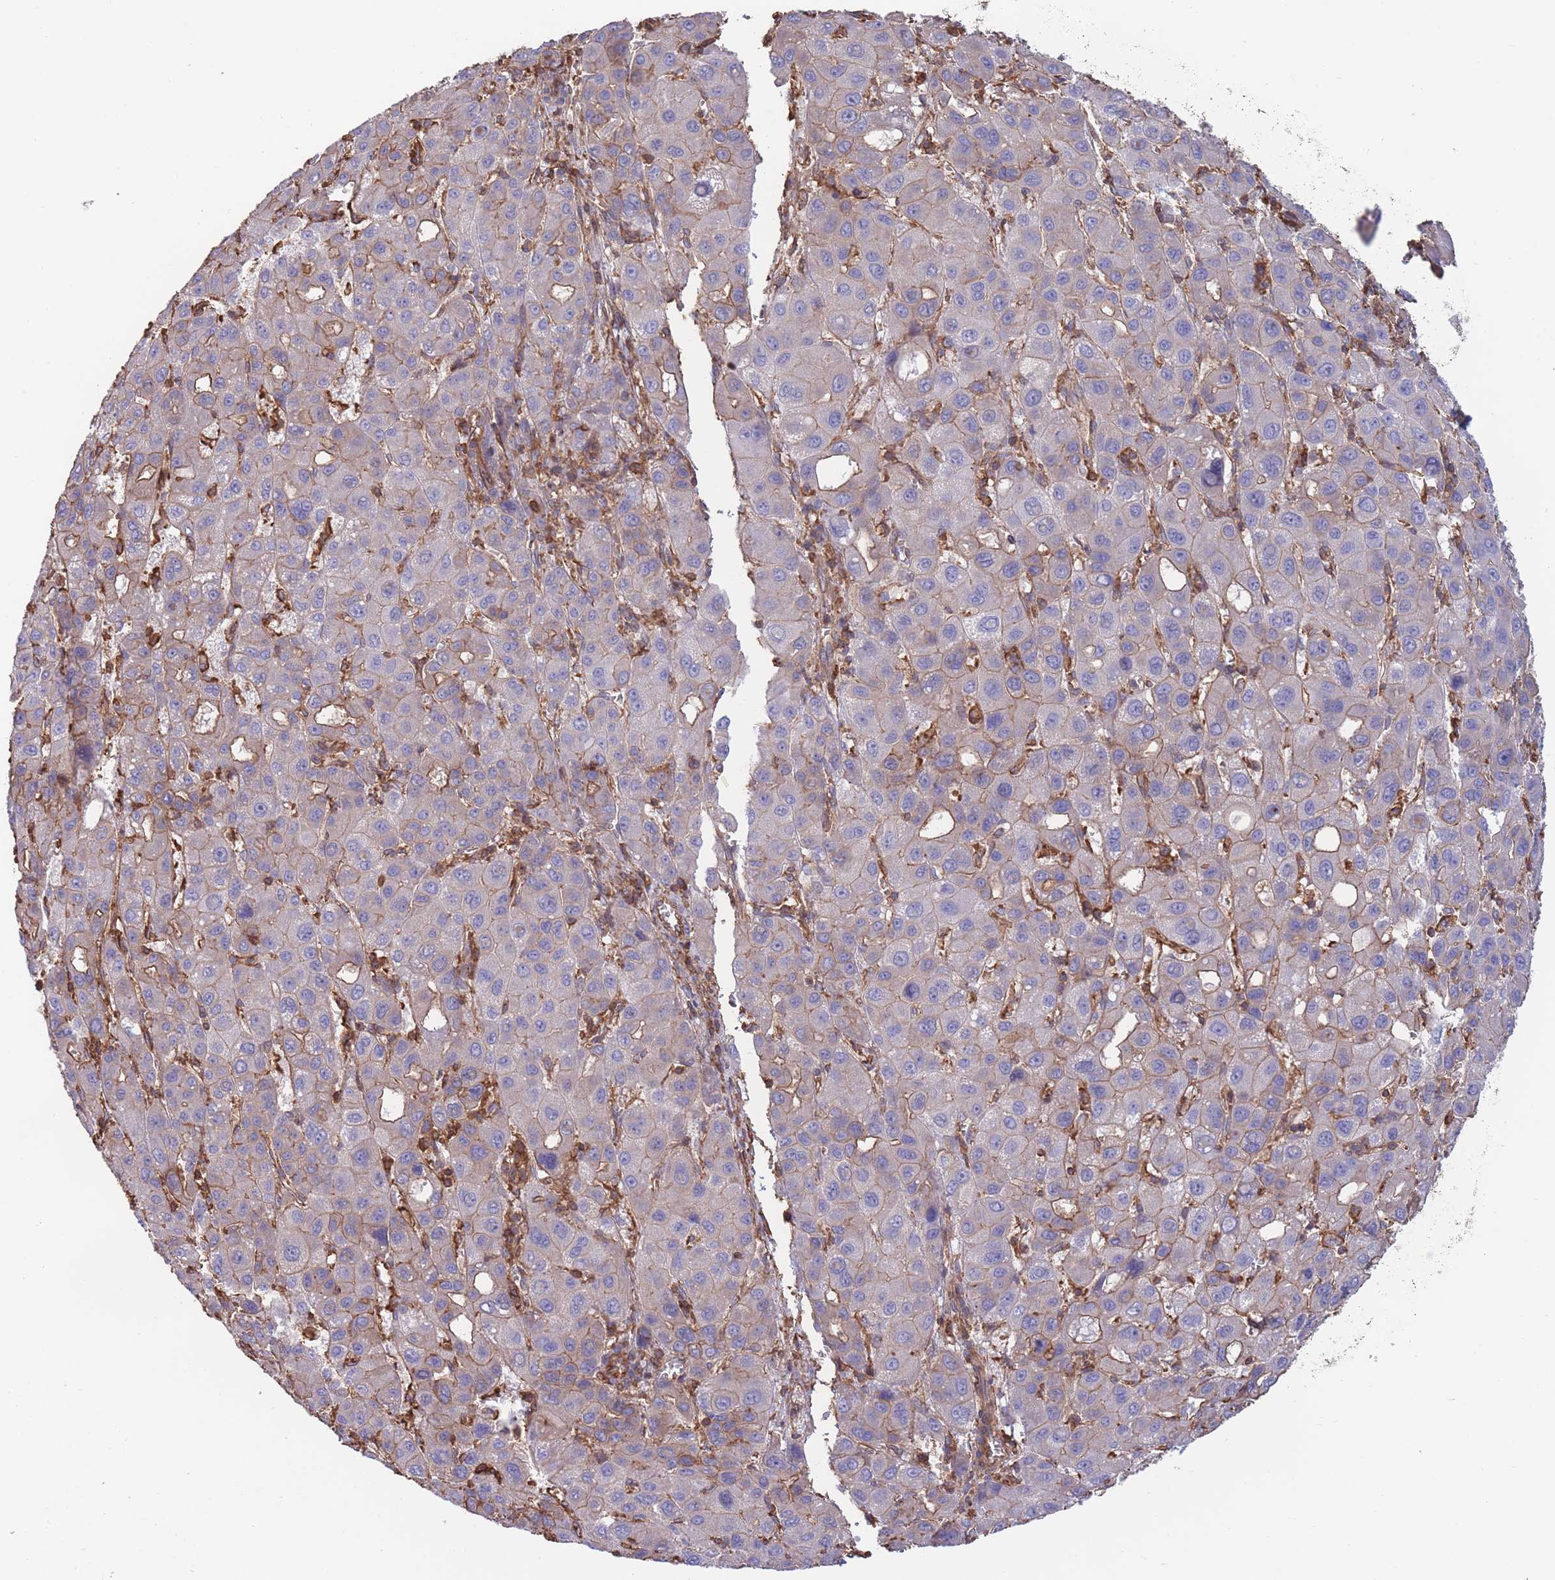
{"staining": {"intensity": "moderate", "quantity": "<25%", "location": "cytoplasmic/membranous"}, "tissue": "liver cancer", "cell_type": "Tumor cells", "image_type": "cancer", "snomed": [{"axis": "morphology", "description": "Carcinoma, Hepatocellular, NOS"}, {"axis": "topography", "description": "Liver"}], "caption": "Hepatocellular carcinoma (liver) tissue shows moderate cytoplasmic/membranous staining in approximately <25% of tumor cells, visualized by immunohistochemistry.", "gene": "LRRN4CL", "patient": {"sex": "male", "age": 55}}